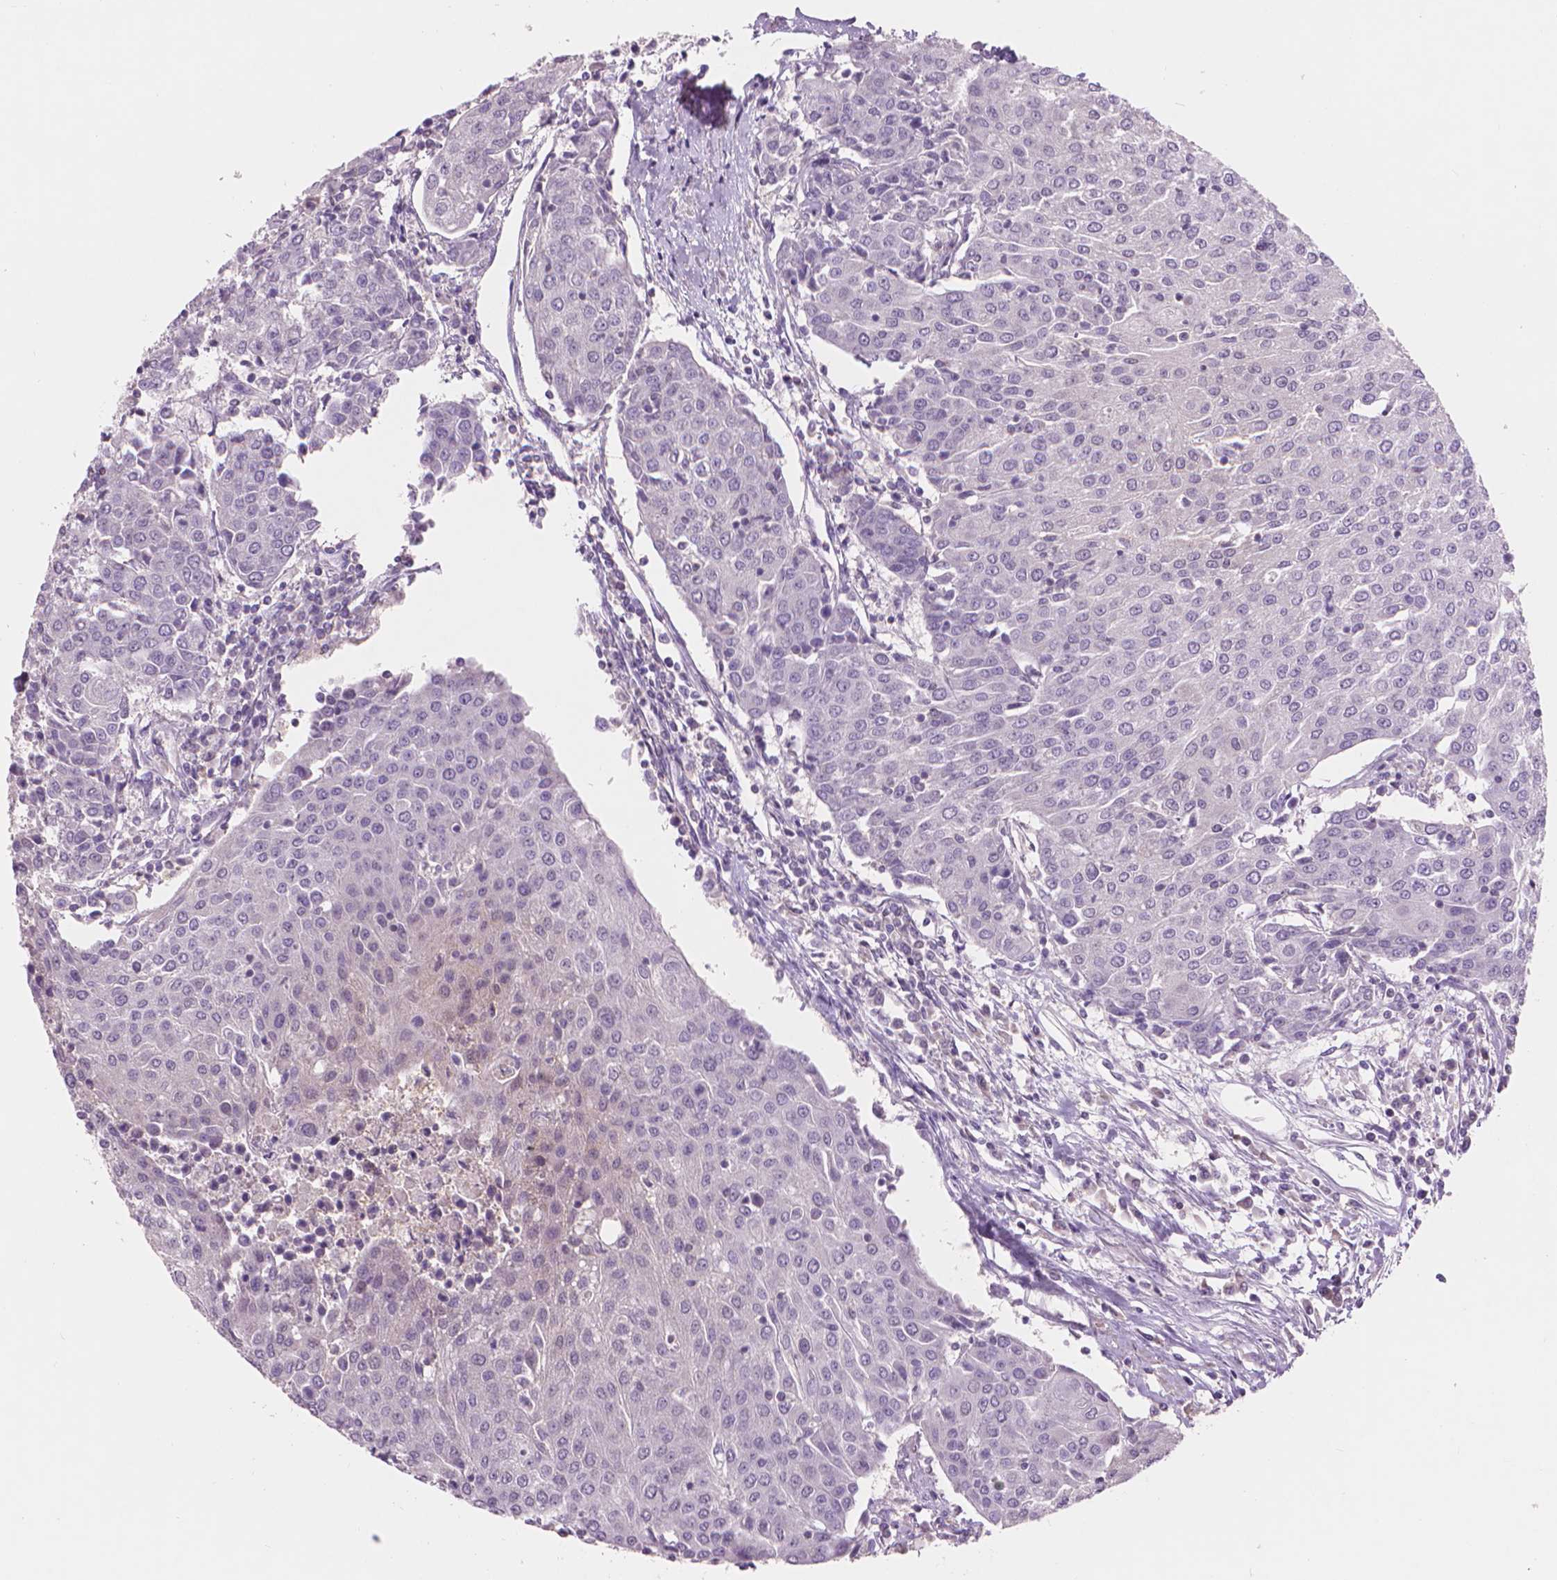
{"staining": {"intensity": "negative", "quantity": "none", "location": "none"}, "tissue": "urothelial cancer", "cell_type": "Tumor cells", "image_type": "cancer", "snomed": [{"axis": "morphology", "description": "Urothelial carcinoma, High grade"}, {"axis": "topography", "description": "Urinary bladder"}], "caption": "The IHC photomicrograph has no significant staining in tumor cells of urothelial cancer tissue. (DAB immunohistochemistry with hematoxylin counter stain).", "gene": "ENO2", "patient": {"sex": "female", "age": 85}}